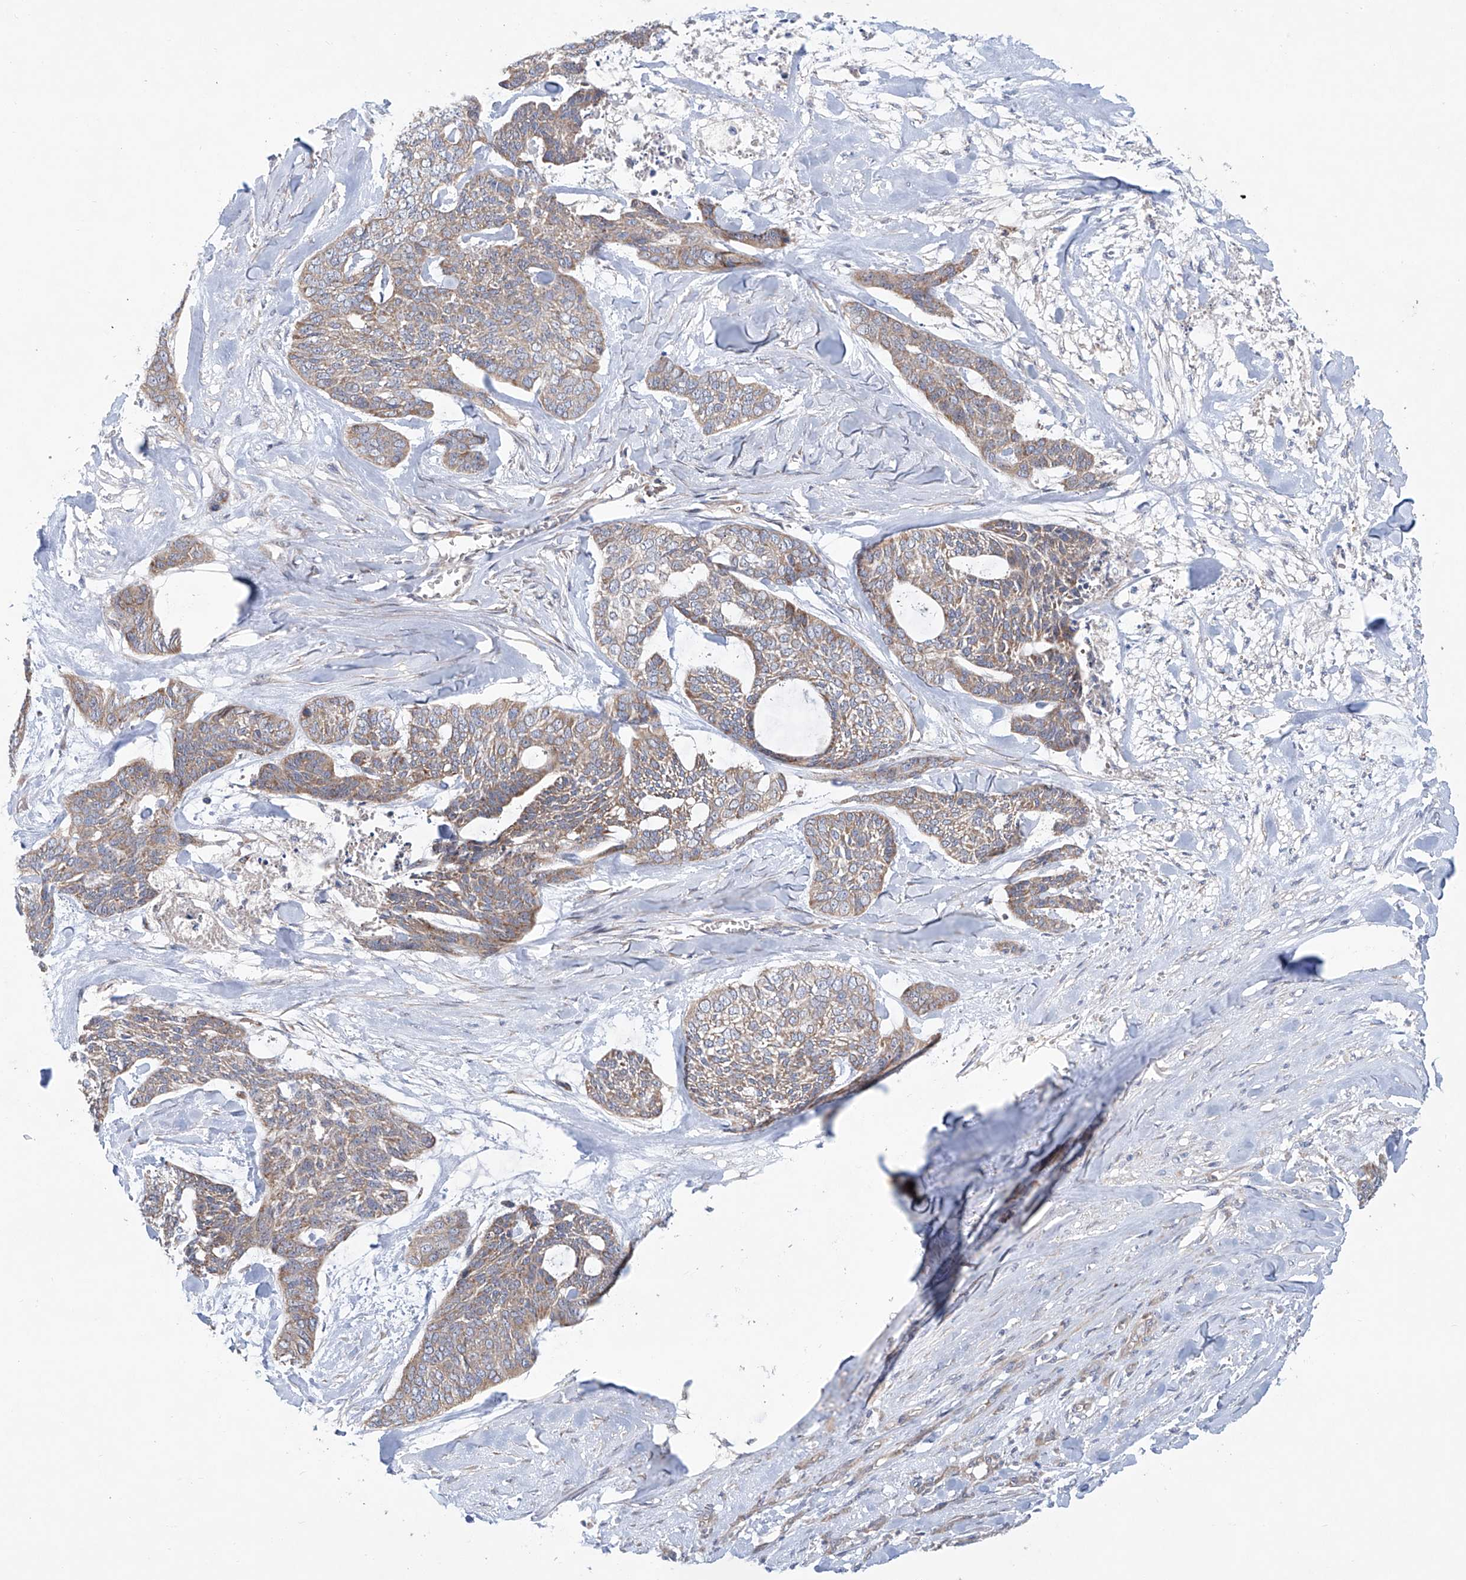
{"staining": {"intensity": "weak", "quantity": ">75%", "location": "cytoplasmic/membranous"}, "tissue": "skin cancer", "cell_type": "Tumor cells", "image_type": "cancer", "snomed": [{"axis": "morphology", "description": "Basal cell carcinoma"}, {"axis": "topography", "description": "Skin"}], "caption": "Immunohistochemical staining of human skin cancer displays low levels of weak cytoplasmic/membranous positivity in about >75% of tumor cells.", "gene": "KLC4", "patient": {"sex": "female", "age": 64}}